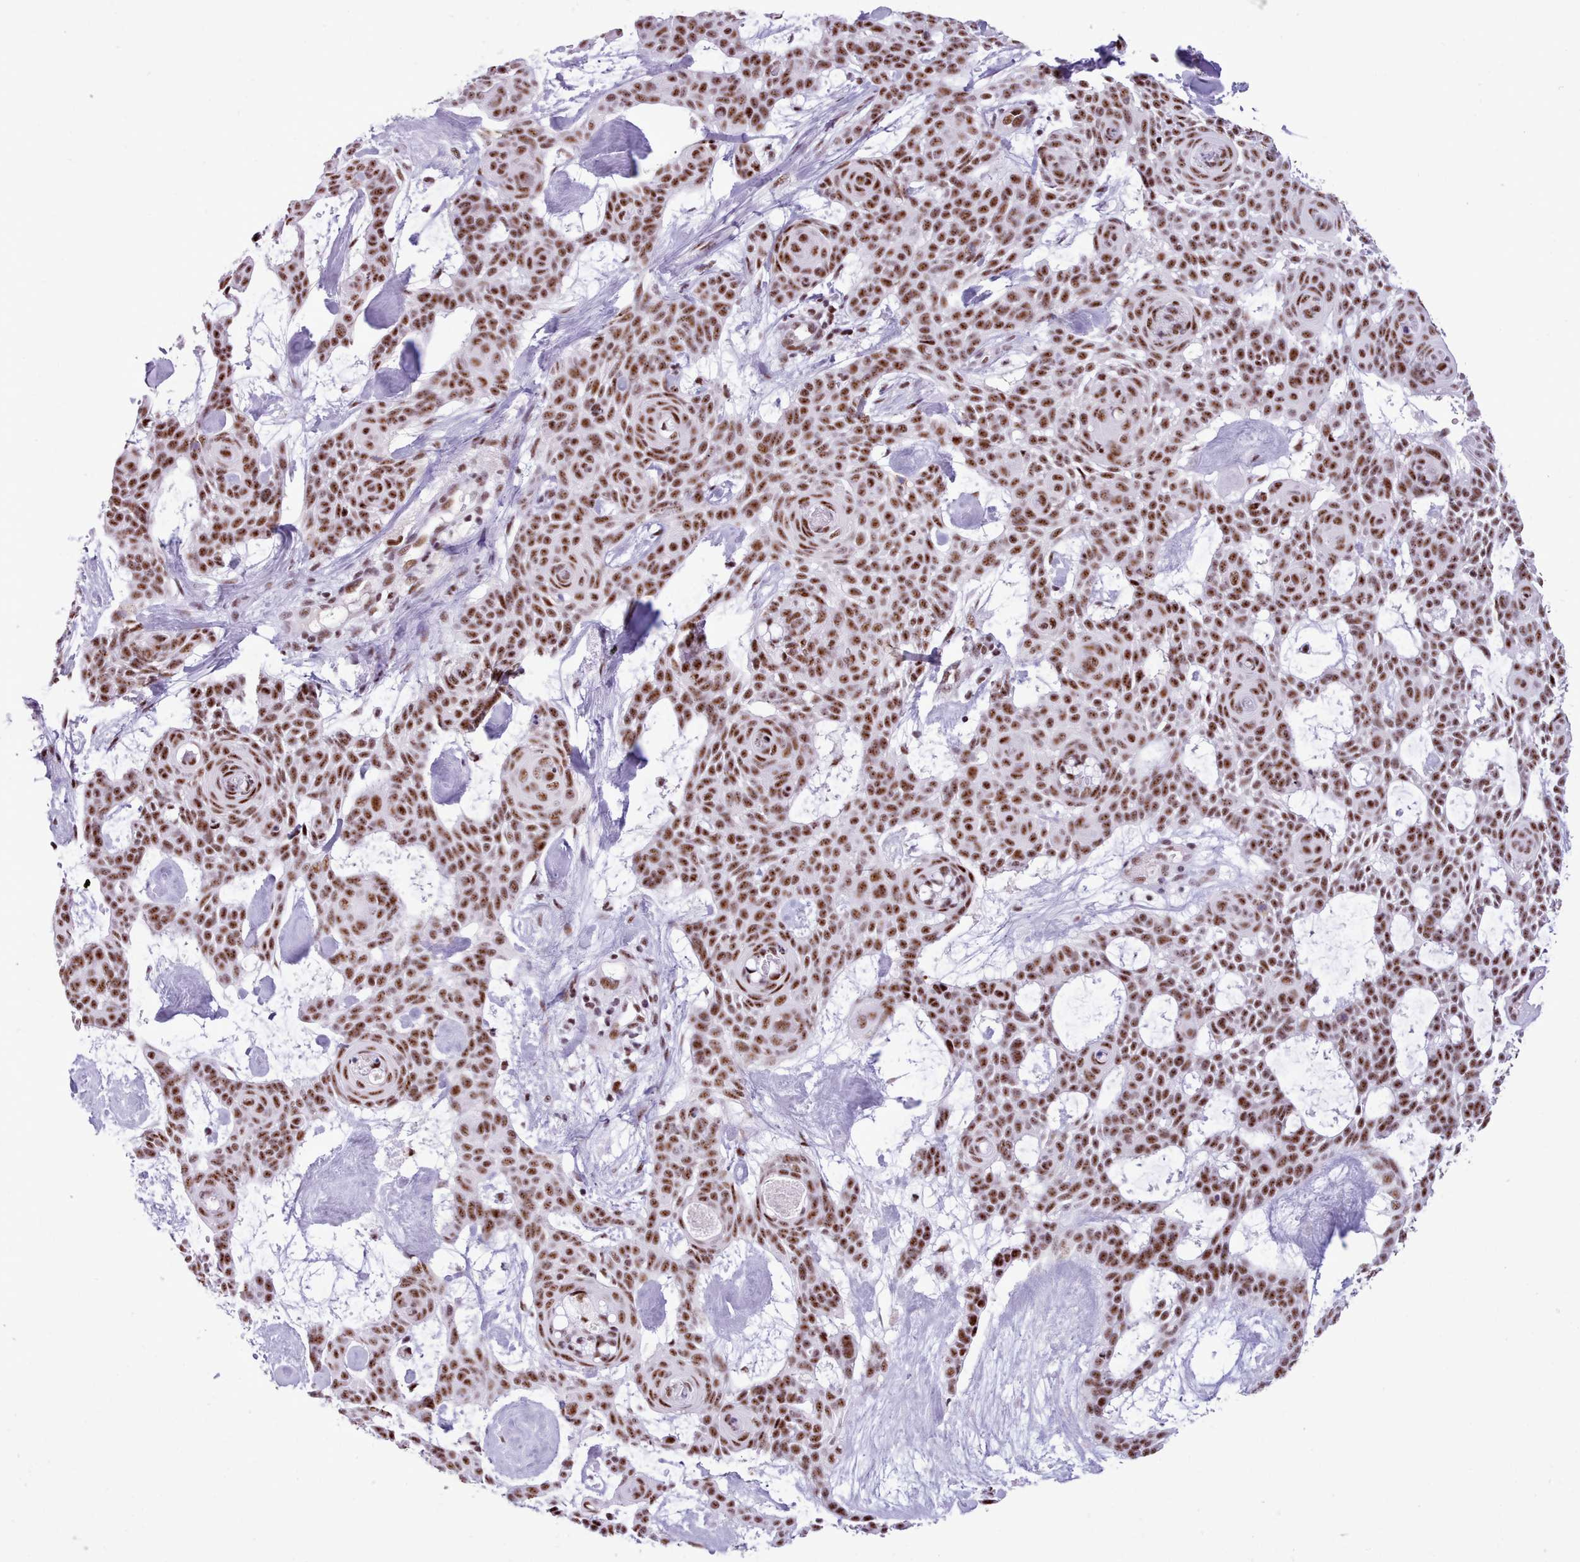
{"staining": {"intensity": "moderate", "quantity": ">75%", "location": "nuclear"}, "tissue": "skin cancer", "cell_type": "Tumor cells", "image_type": "cancer", "snomed": [{"axis": "morphology", "description": "Basal cell carcinoma"}, {"axis": "topography", "description": "Skin"}], "caption": "Immunohistochemical staining of skin cancer shows moderate nuclear protein positivity in approximately >75% of tumor cells. (Stains: DAB in brown, nuclei in blue, Microscopy: brightfield microscopy at high magnification).", "gene": "TMEM35B", "patient": {"sex": "male", "age": 61}}